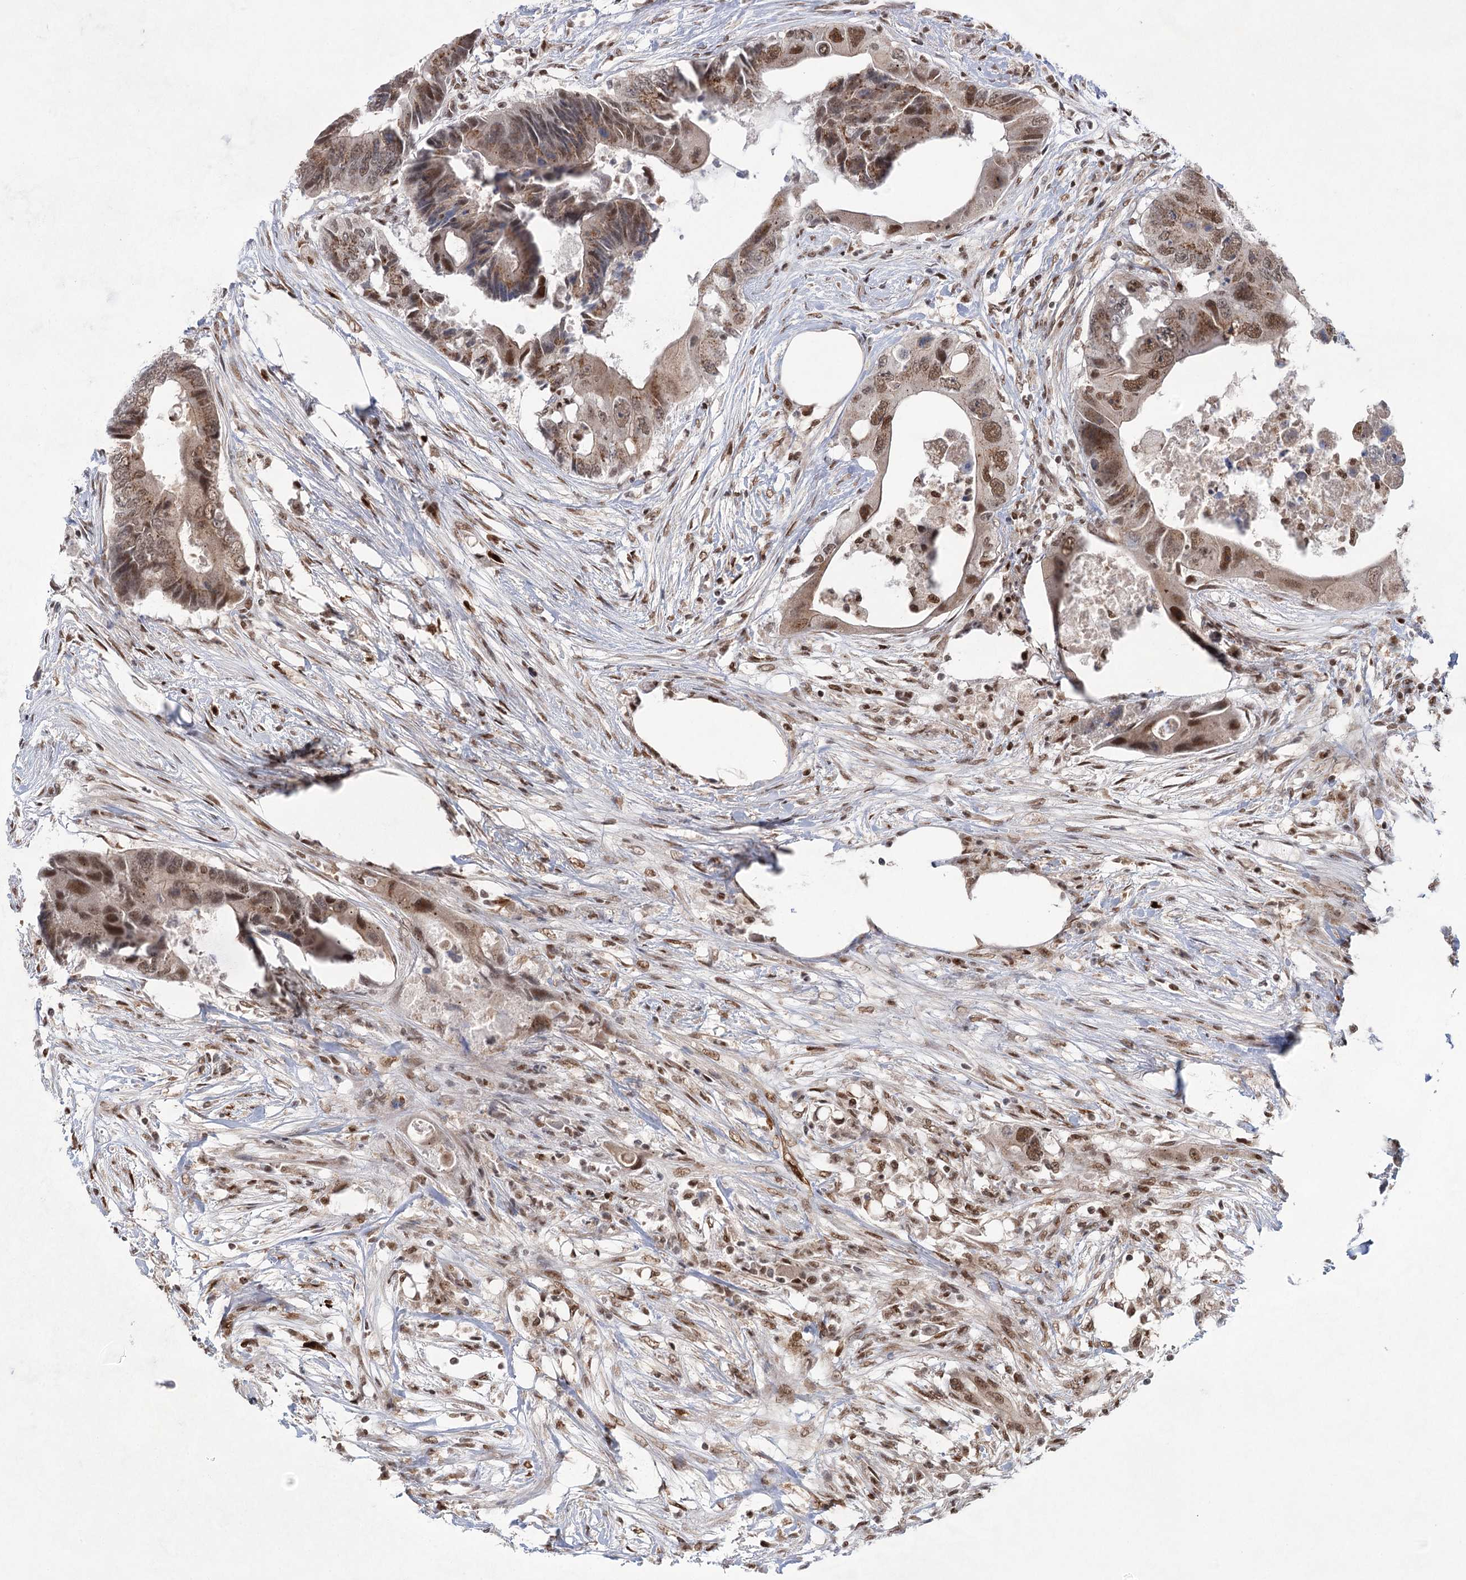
{"staining": {"intensity": "moderate", "quantity": ">75%", "location": "nuclear"}, "tissue": "colorectal cancer", "cell_type": "Tumor cells", "image_type": "cancer", "snomed": [{"axis": "morphology", "description": "Adenocarcinoma, NOS"}, {"axis": "topography", "description": "Colon"}], "caption": "DAB immunohistochemical staining of adenocarcinoma (colorectal) demonstrates moderate nuclear protein expression in about >75% of tumor cells.", "gene": "ZCCHC8", "patient": {"sex": "male", "age": 71}}